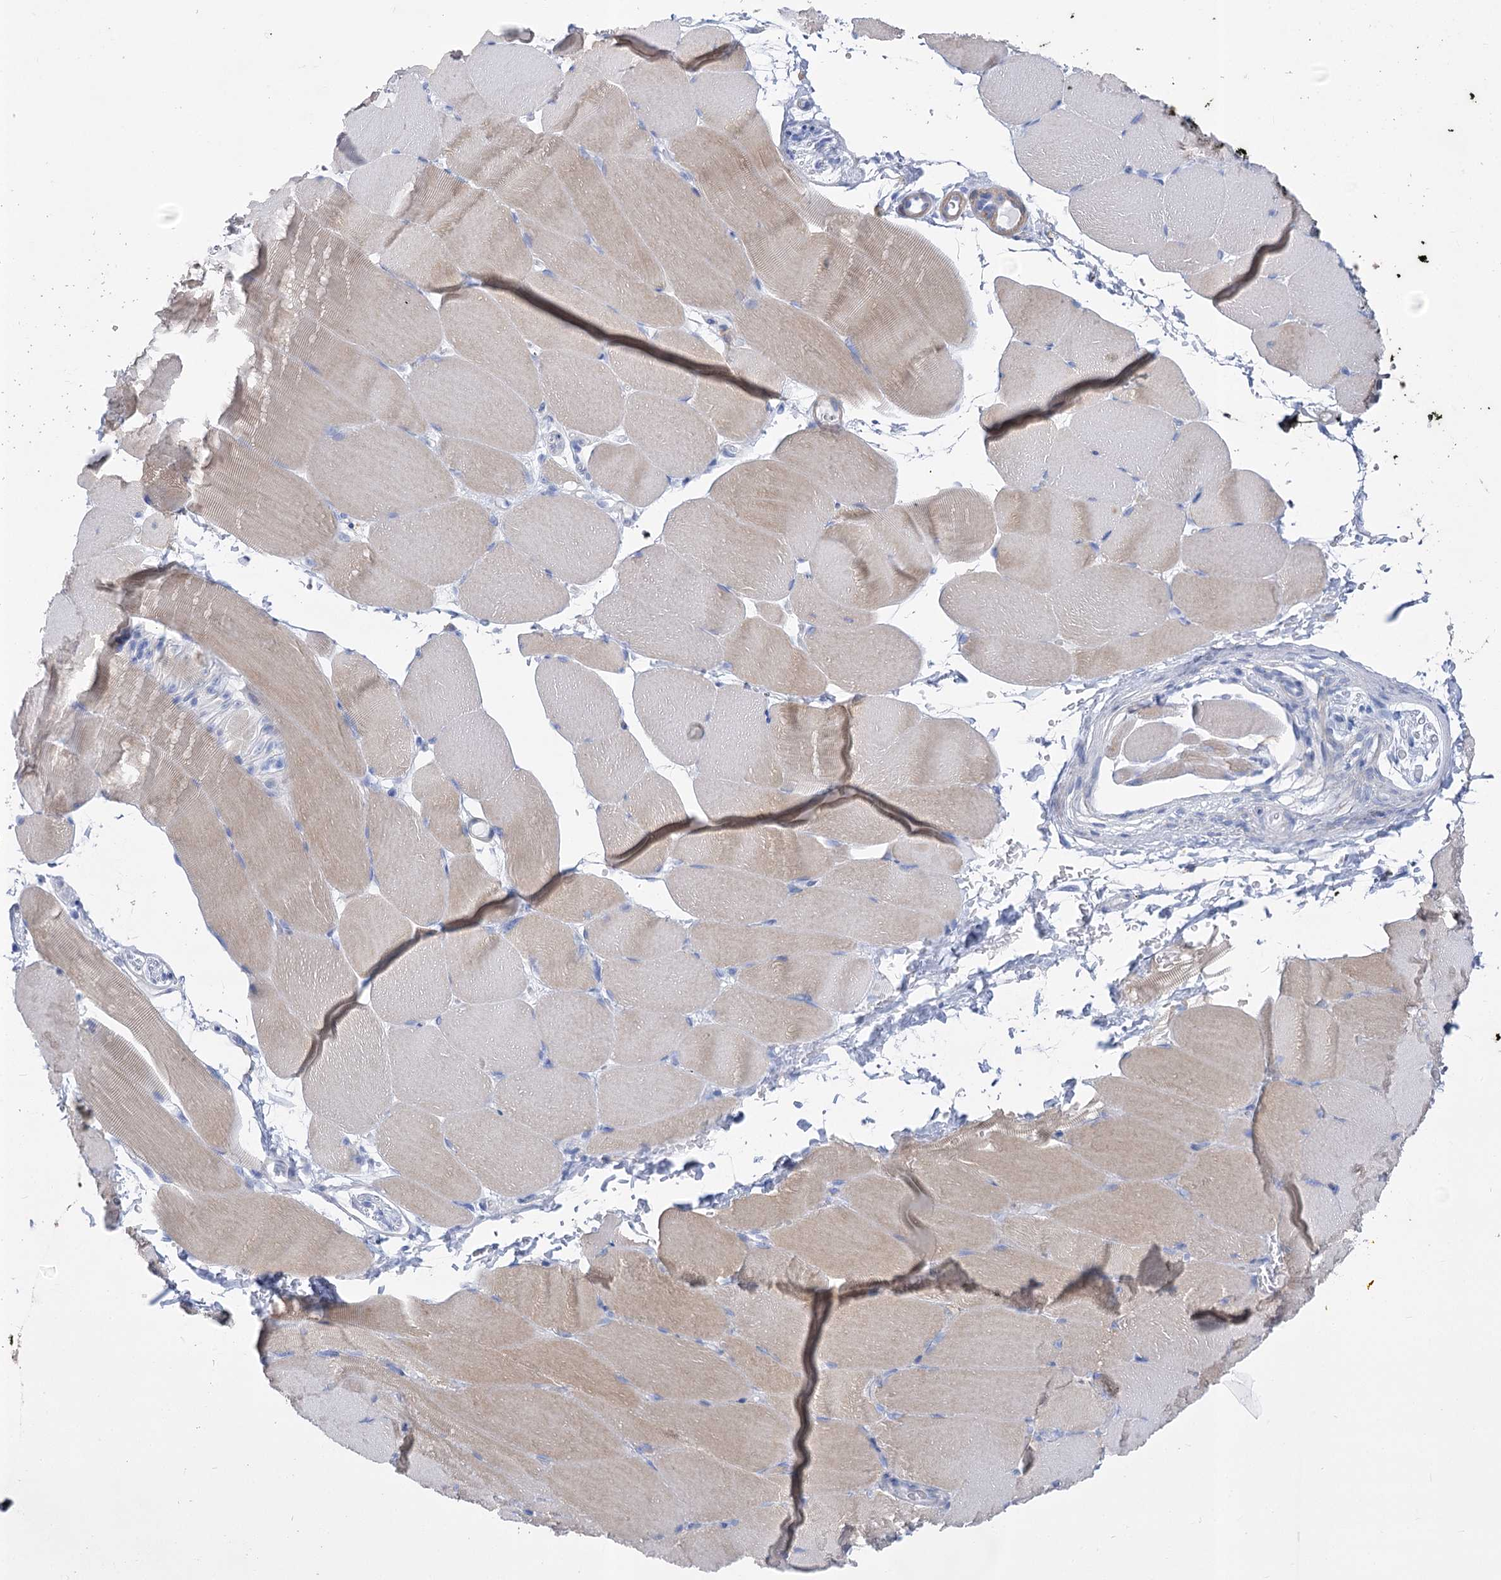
{"staining": {"intensity": "weak", "quantity": "25%-75%", "location": "cytoplasmic/membranous"}, "tissue": "skeletal muscle", "cell_type": "Myocytes", "image_type": "normal", "snomed": [{"axis": "morphology", "description": "Normal tissue, NOS"}, {"axis": "topography", "description": "Skeletal muscle"}, {"axis": "topography", "description": "Parathyroid gland"}], "caption": "This histopathology image shows immunohistochemistry staining of unremarkable human skeletal muscle, with low weak cytoplasmic/membranous expression in approximately 25%-75% of myocytes.", "gene": "PCDHA1", "patient": {"sex": "female", "age": 37}}